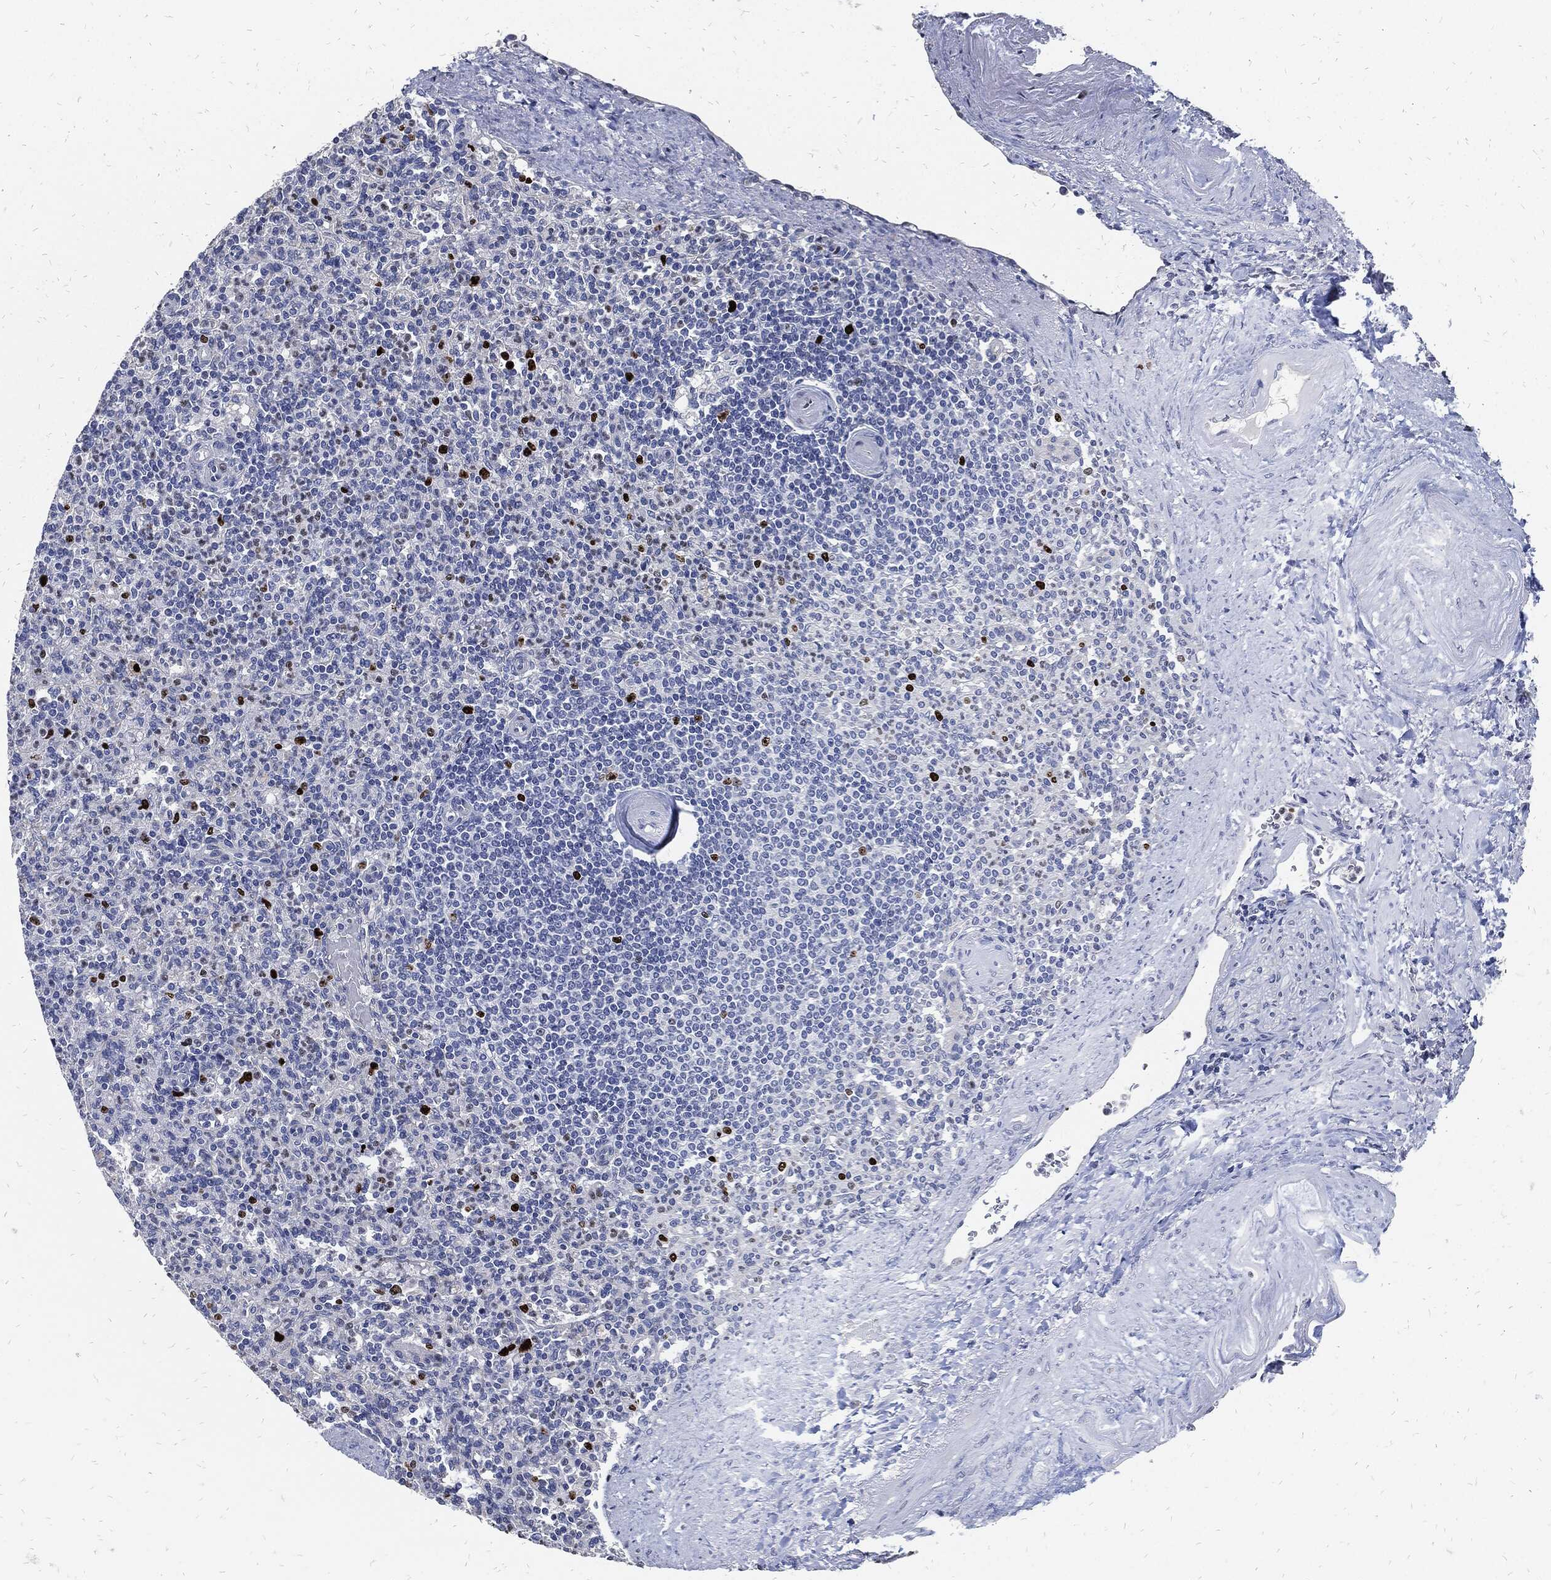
{"staining": {"intensity": "strong", "quantity": "<25%", "location": "nuclear"}, "tissue": "spleen", "cell_type": "Cells in red pulp", "image_type": "normal", "snomed": [{"axis": "morphology", "description": "Normal tissue, NOS"}, {"axis": "topography", "description": "Spleen"}], "caption": "Human spleen stained with a brown dye shows strong nuclear positive expression in about <25% of cells in red pulp.", "gene": "MKI67", "patient": {"sex": "female", "age": 74}}